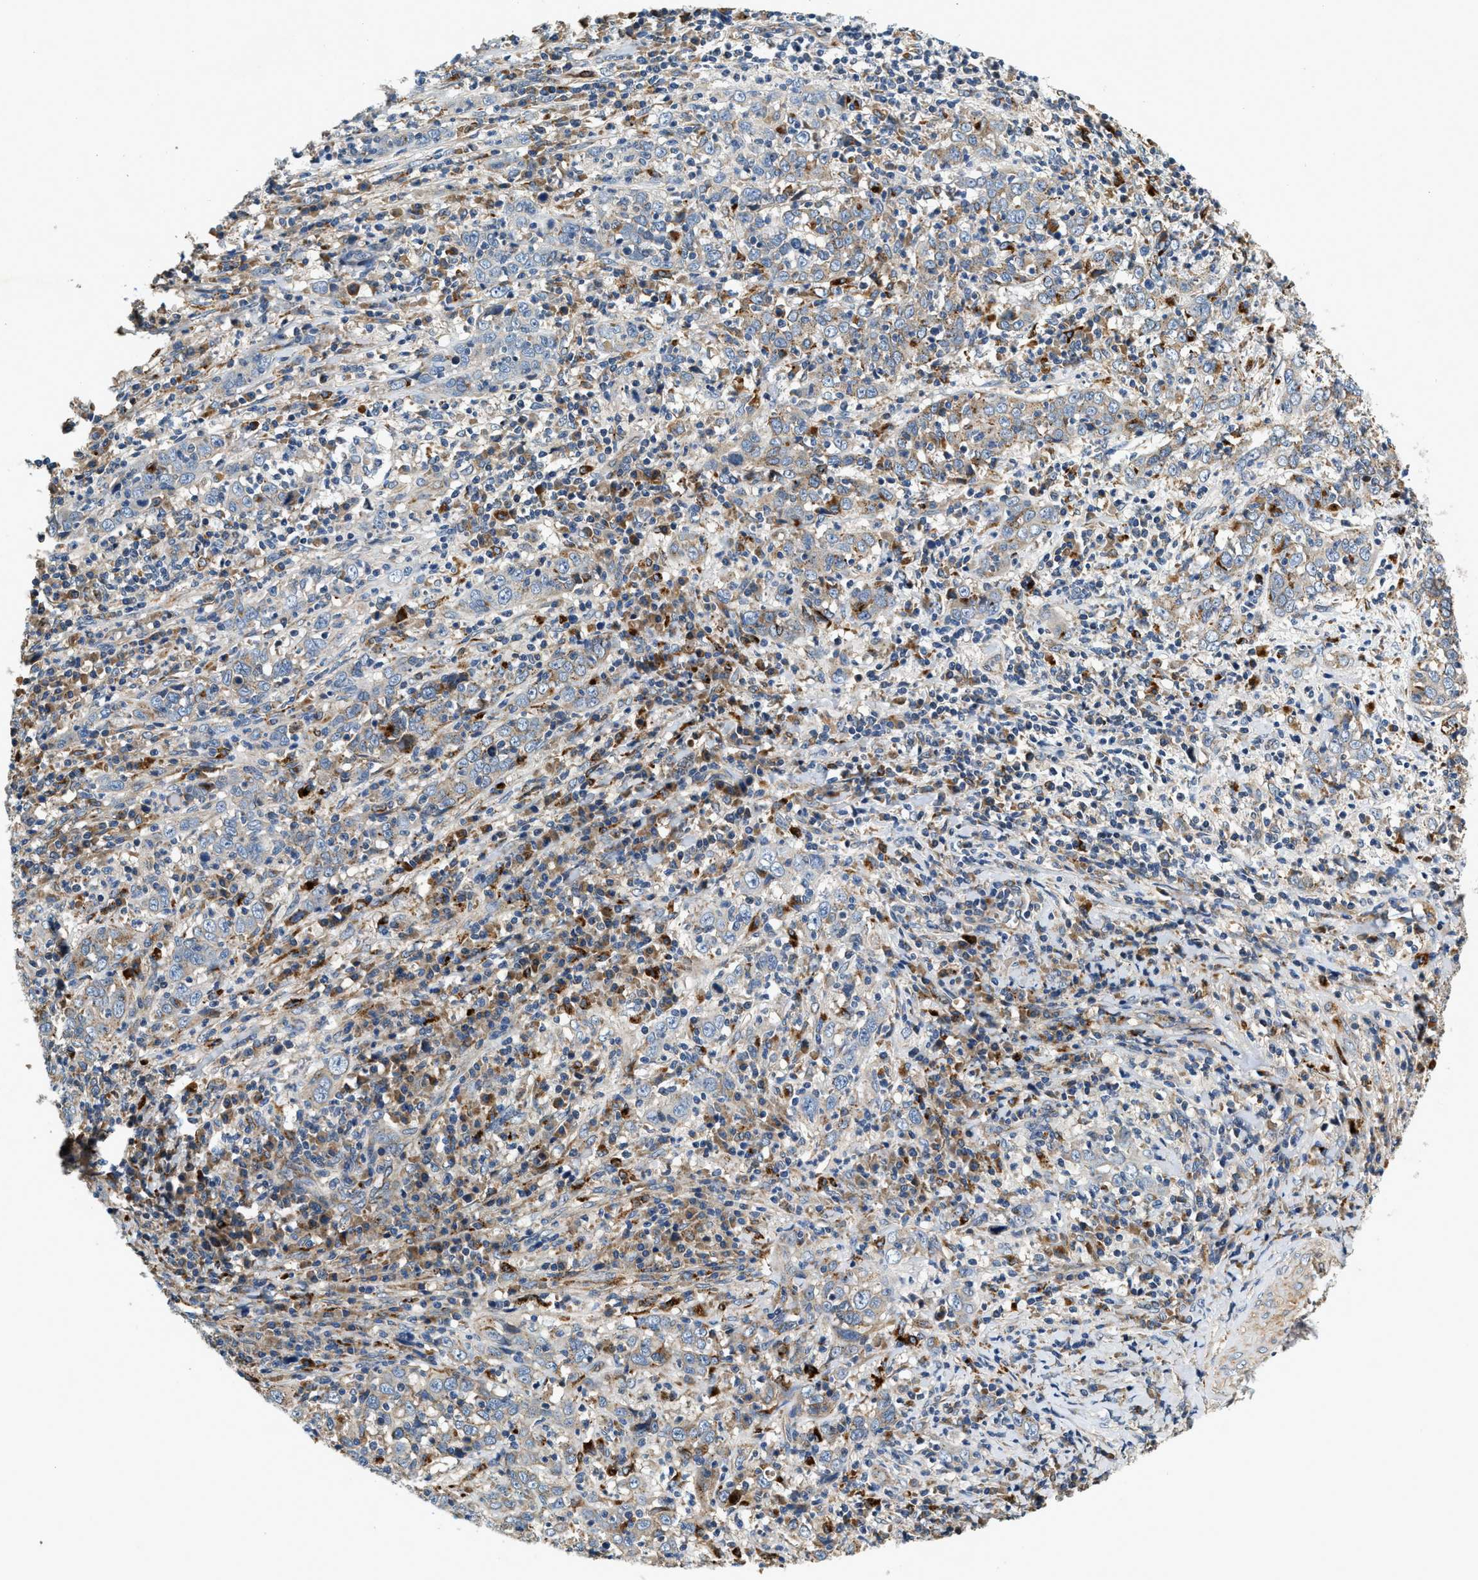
{"staining": {"intensity": "negative", "quantity": "none", "location": "none"}, "tissue": "cervical cancer", "cell_type": "Tumor cells", "image_type": "cancer", "snomed": [{"axis": "morphology", "description": "Squamous cell carcinoma, NOS"}, {"axis": "topography", "description": "Cervix"}], "caption": "Image shows no protein positivity in tumor cells of cervical cancer (squamous cell carcinoma) tissue. (DAB immunohistochemistry (IHC), high magnification).", "gene": "DUSP10", "patient": {"sex": "female", "age": 46}}